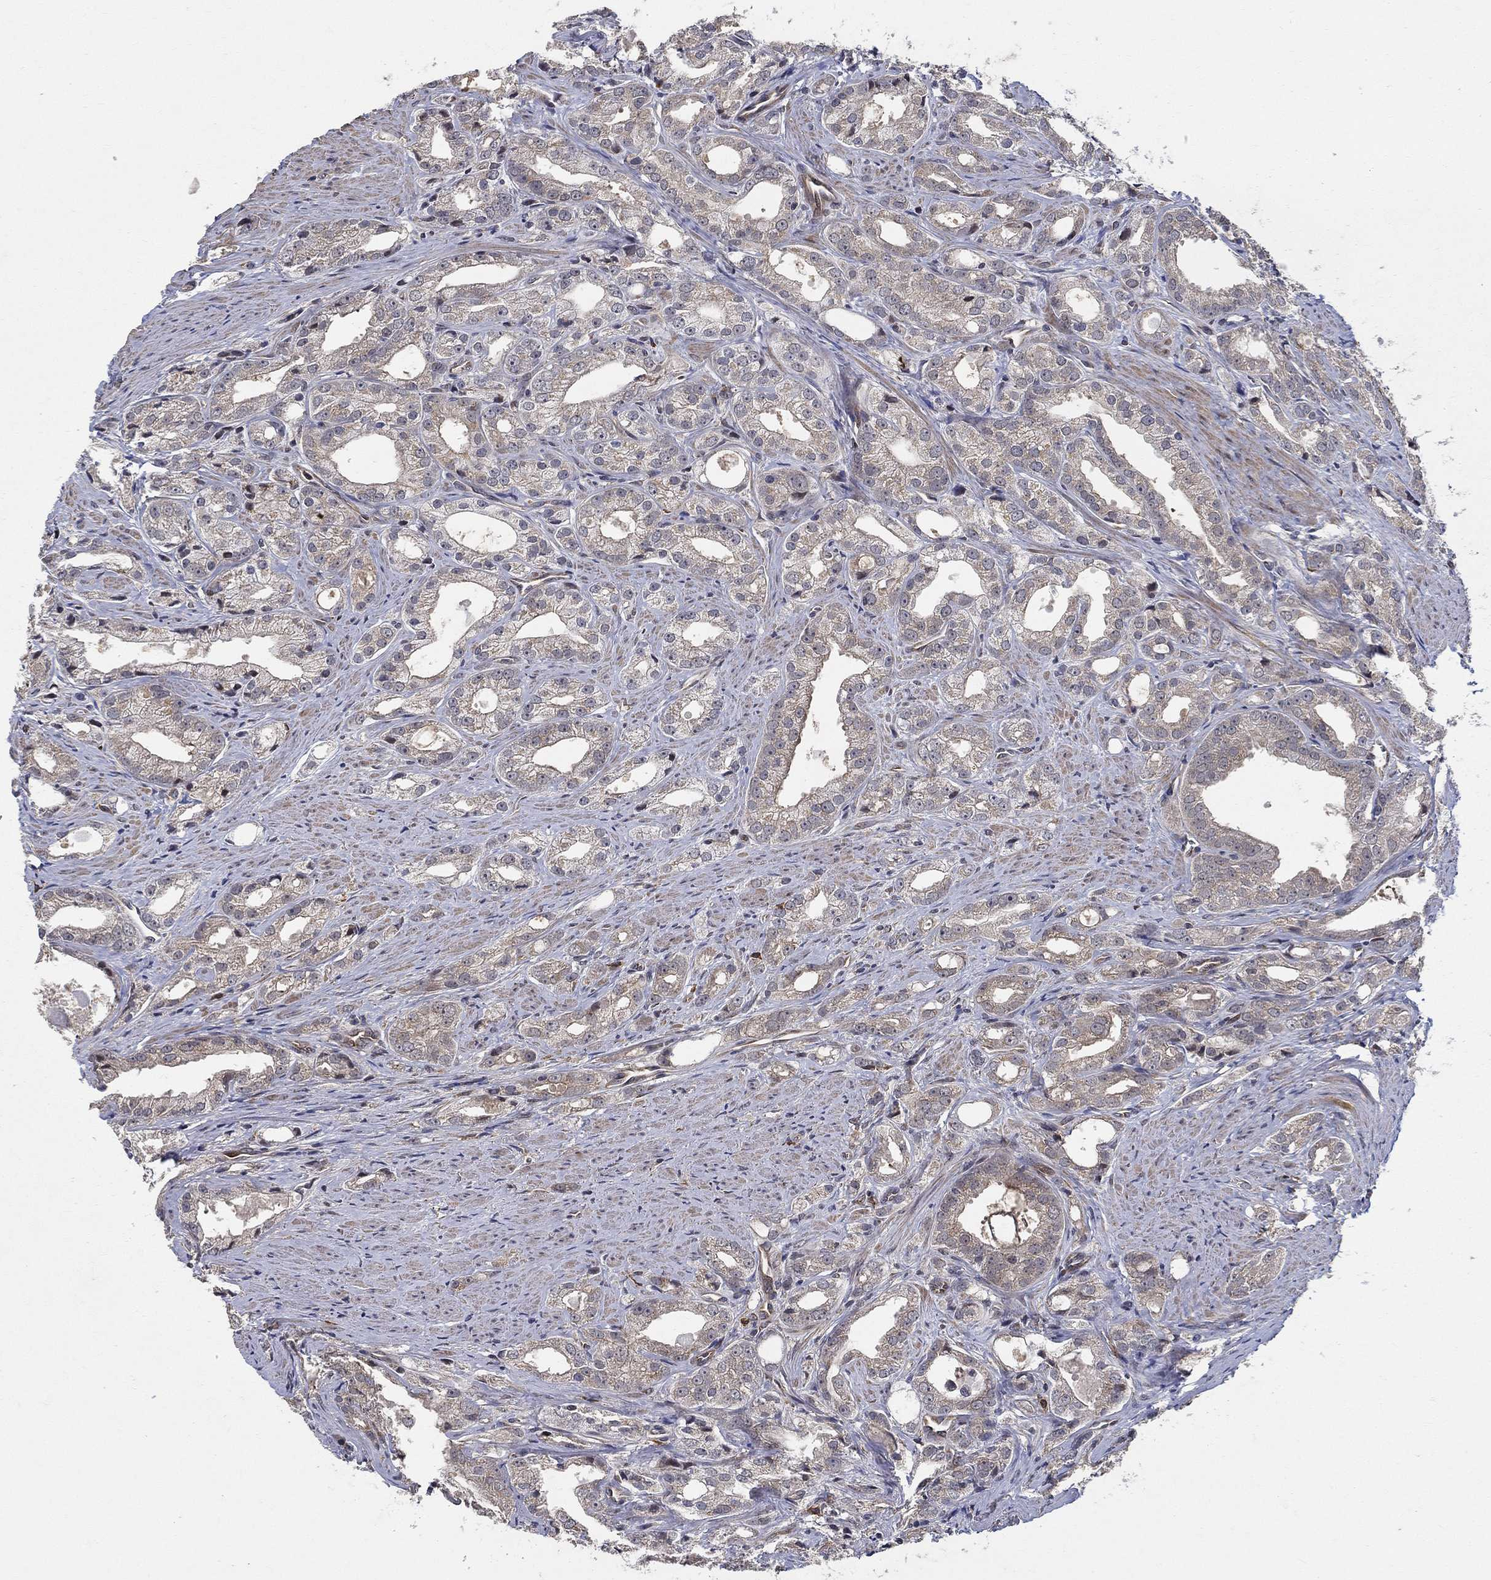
{"staining": {"intensity": "weak", "quantity": "<25%", "location": "cytoplasmic/membranous"}, "tissue": "prostate cancer", "cell_type": "Tumor cells", "image_type": "cancer", "snomed": [{"axis": "morphology", "description": "Adenocarcinoma, NOS"}, {"axis": "morphology", "description": "Adenocarcinoma, High grade"}, {"axis": "topography", "description": "Prostate"}], "caption": "This is a image of IHC staining of adenocarcinoma (high-grade) (prostate), which shows no positivity in tumor cells.", "gene": "ZNF594", "patient": {"sex": "male", "age": 70}}